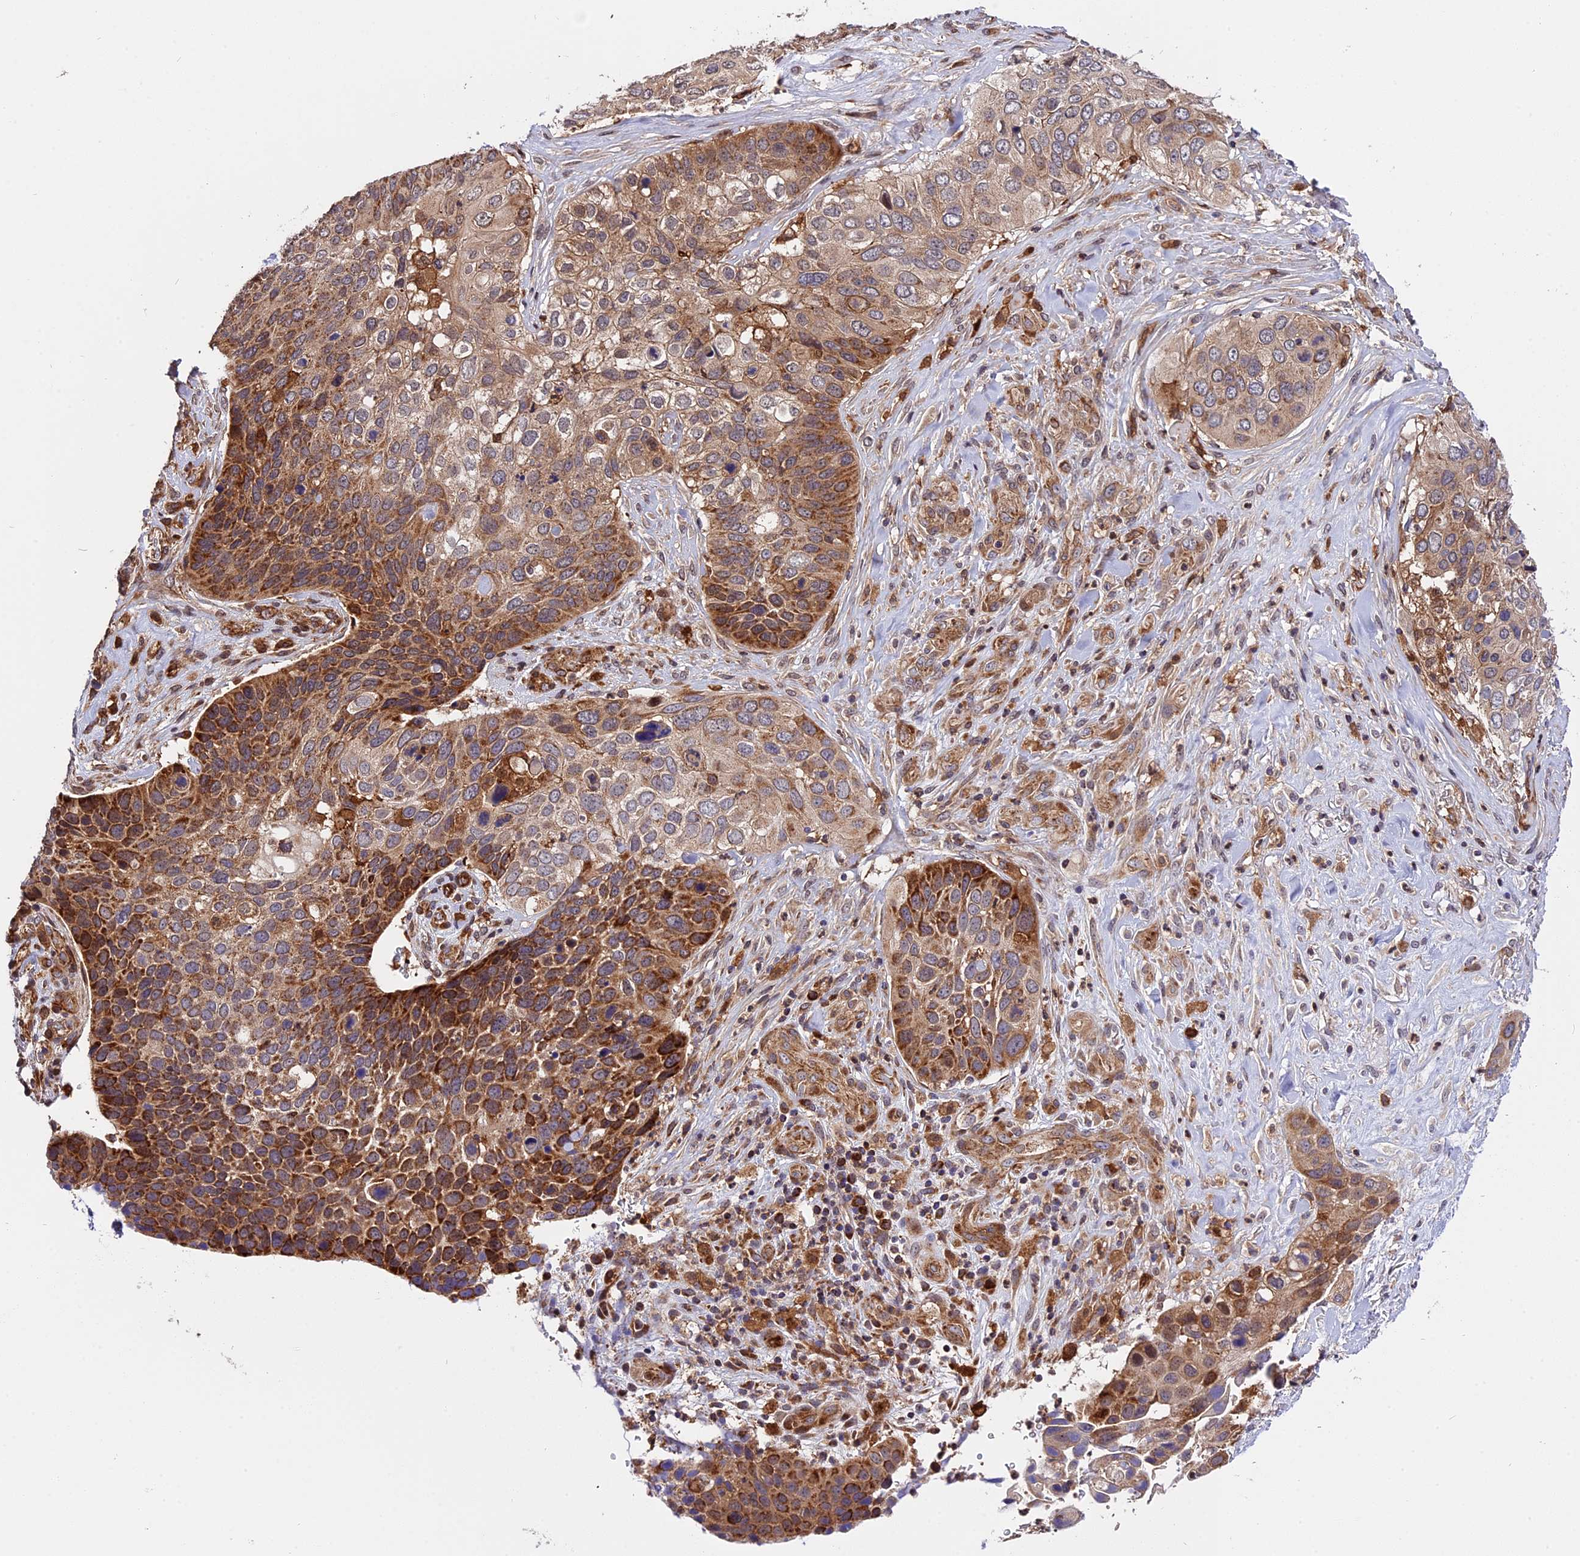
{"staining": {"intensity": "moderate", "quantity": "25%-75%", "location": "cytoplasmic/membranous"}, "tissue": "skin cancer", "cell_type": "Tumor cells", "image_type": "cancer", "snomed": [{"axis": "morphology", "description": "Basal cell carcinoma"}, {"axis": "topography", "description": "Skin"}], "caption": "Protein expression analysis of skin cancer (basal cell carcinoma) demonstrates moderate cytoplasmic/membranous positivity in about 25%-75% of tumor cells.", "gene": "HERPUD1", "patient": {"sex": "female", "age": 74}}